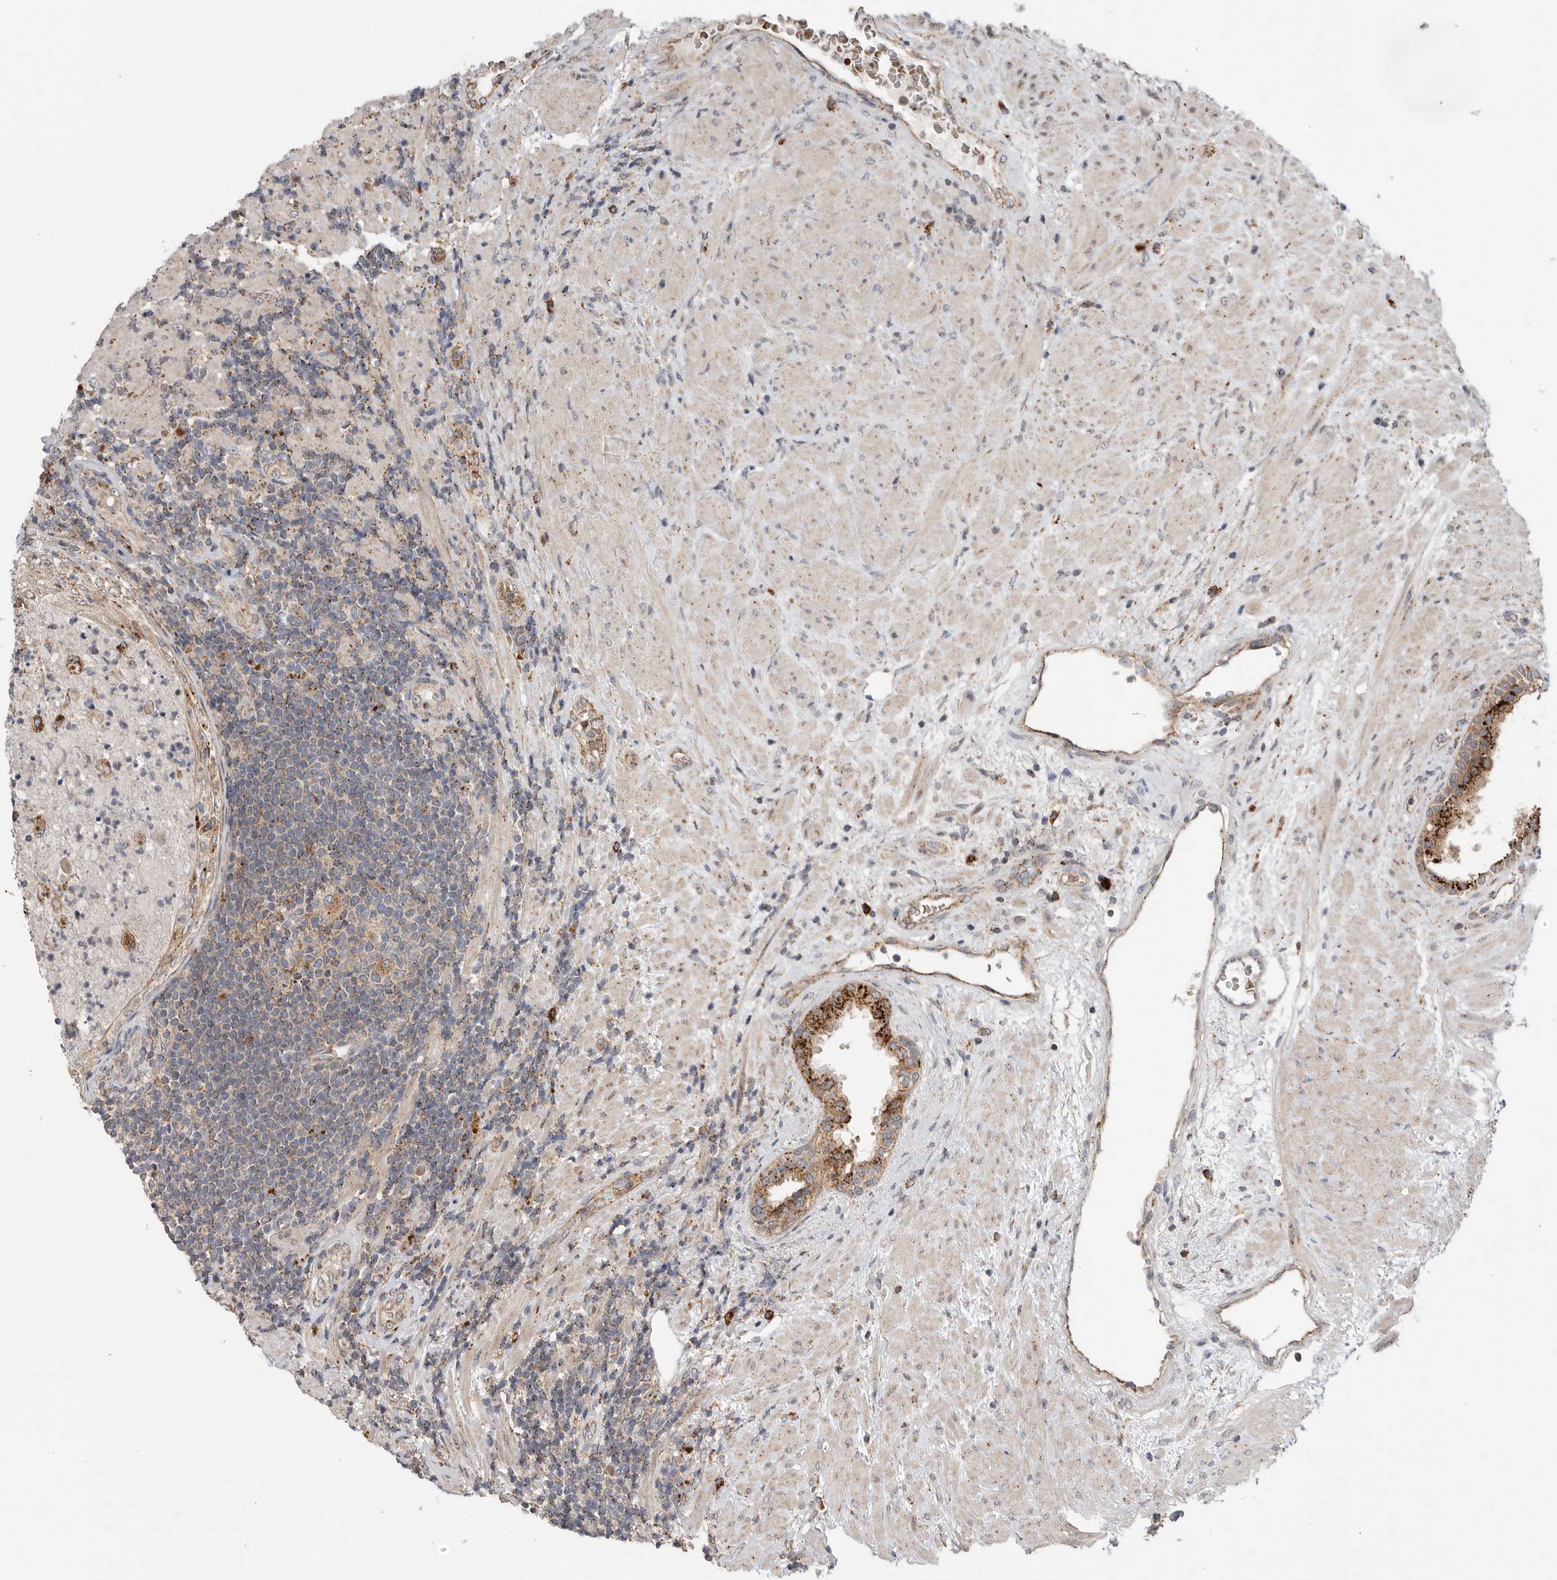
{"staining": {"intensity": "strong", "quantity": ">75%", "location": "cytoplasmic/membranous"}, "tissue": "prostate", "cell_type": "Glandular cells", "image_type": "normal", "snomed": [{"axis": "morphology", "description": "Normal tissue, NOS"}, {"axis": "topography", "description": "Prostate"}], "caption": "Glandular cells reveal high levels of strong cytoplasmic/membranous expression in approximately >75% of cells in benign human prostate.", "gene": "GALNS", "patient": {"sex": "male", "age": 76}}